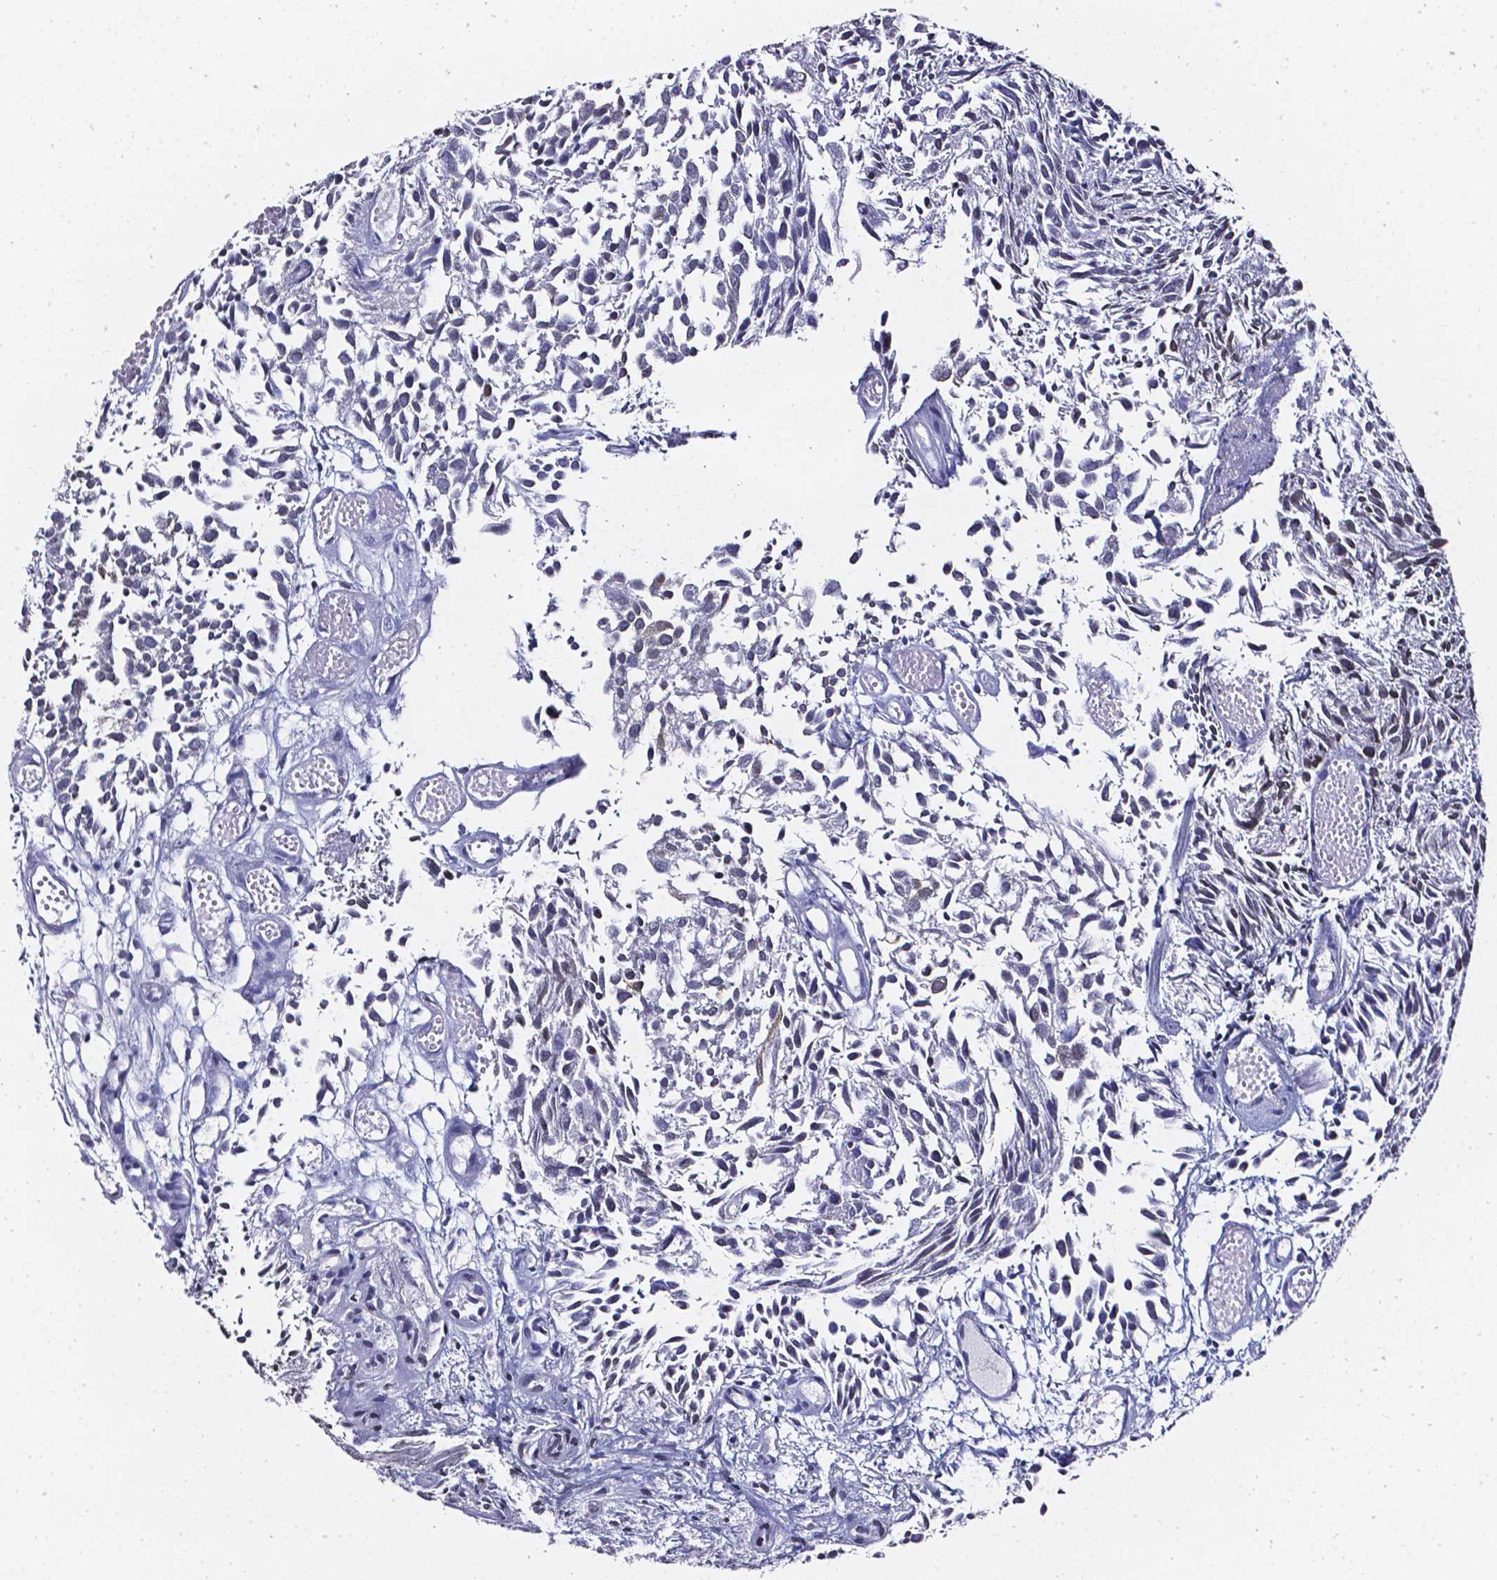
{"staining": {"intensity": "negative", "quantity": "none", "location": "none"}, "tissue": "urothelial cancer", "cell_type": "Tumor cells", "image_type": "cancer", "snomed": [{"axis": "morphology", "description": "Urothelial carcinoma, Low grade"}, {"axis": "topography", "description": "Urinary bladder"}], "caption": "Immunohistochemistry of low-grade urothelial carcinoma shows no staining in tumor cells.", "gene": "AKR1B10", "patient": {"sex": "male", "age": 70}}